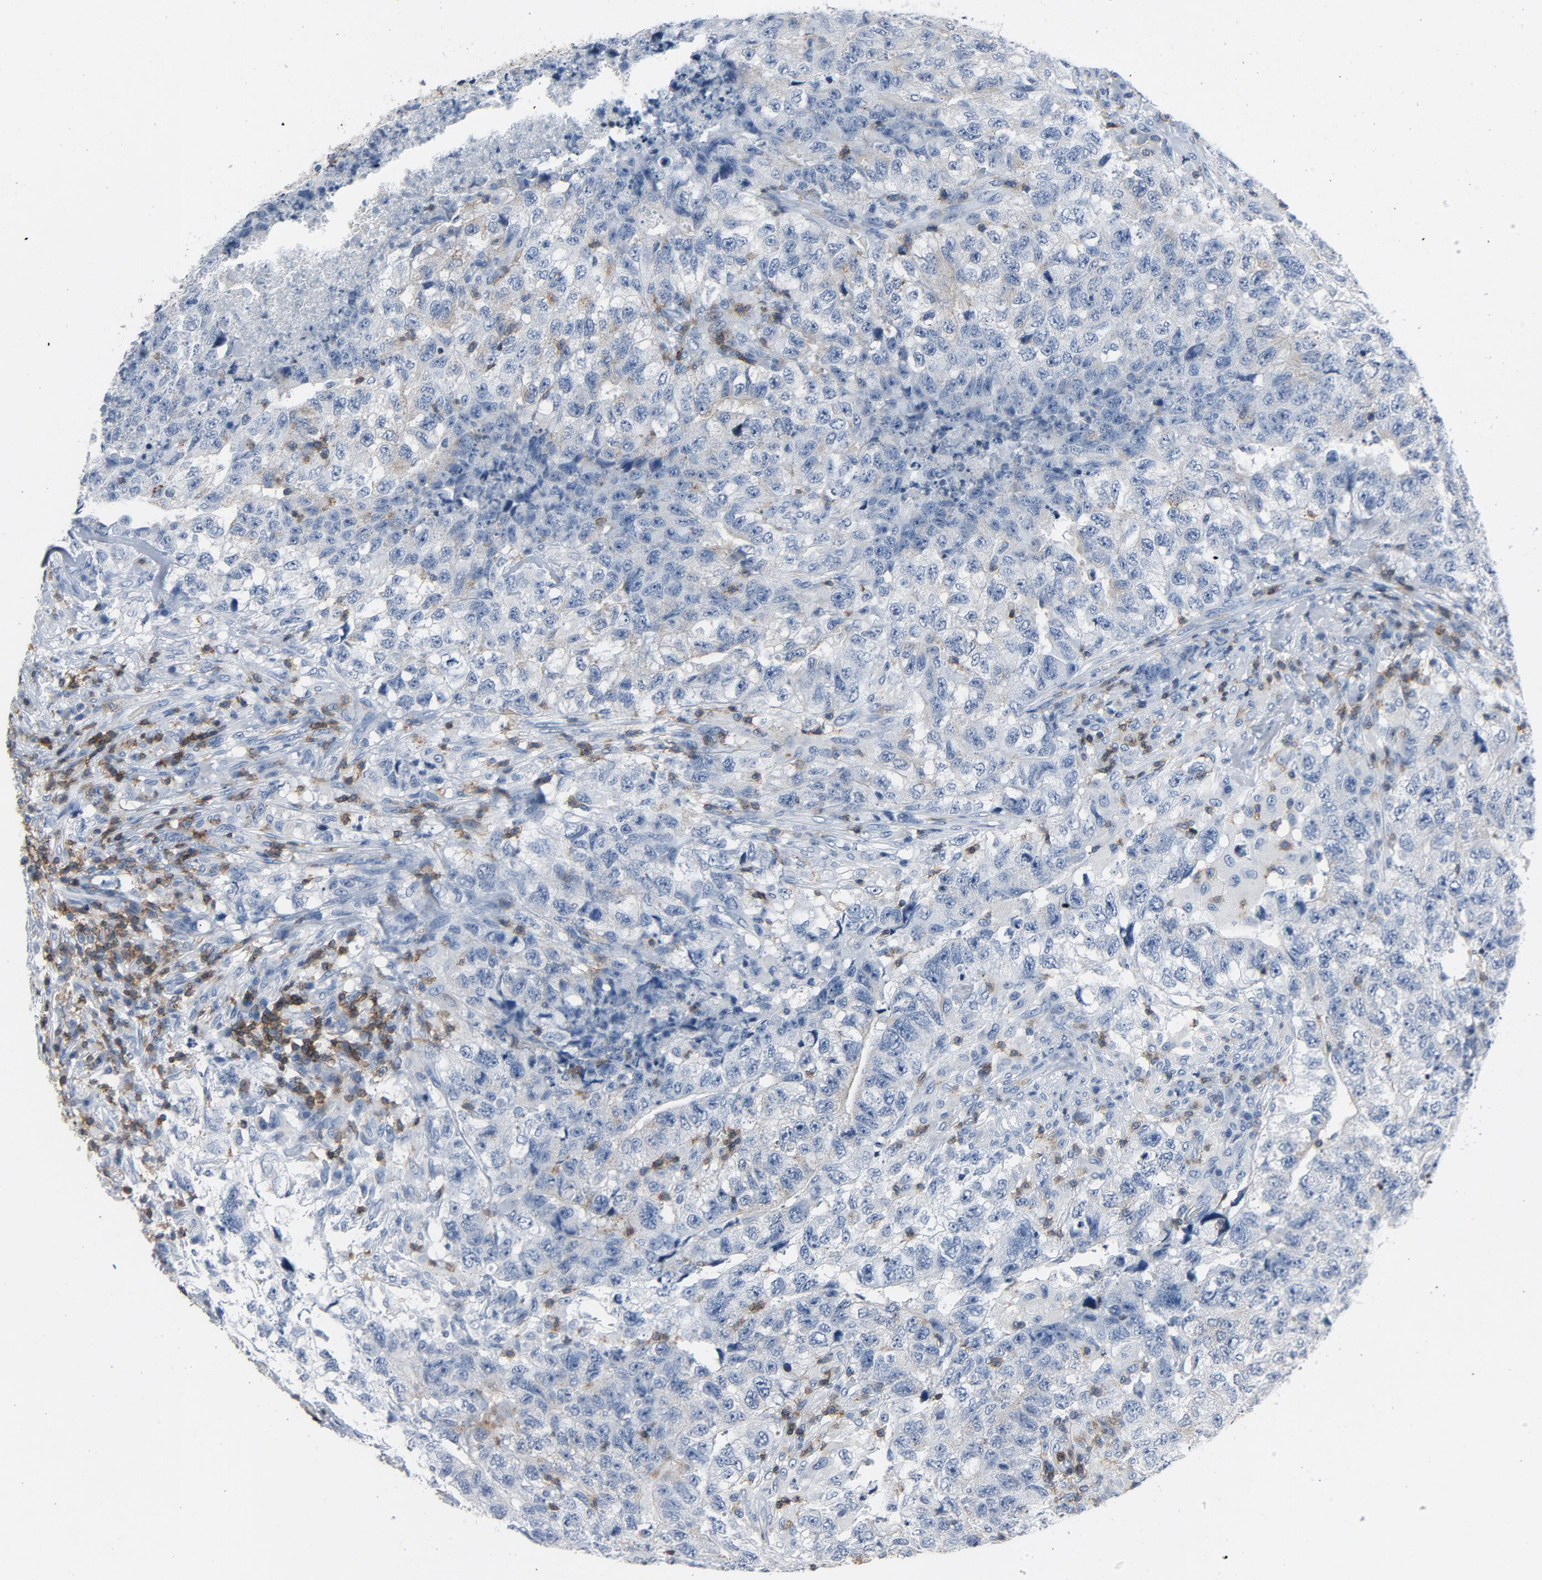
{"staining": {"intensity": "negative", "quantity": "none", "location": "none"}, "tissue": "testis cancer", "cell_type": "Tumor cells", "image_type": "cancer", "snomed": [{"axis": "morphology", "description": "Carcinoma, Embryonal, NOS"}, {"axis": "topography", "description": "Testis"}], "caption": "High magnification brightfield microscopy of testis embryonal carcinoma stained with DAB (brown) and counterstained with hematoxylin (blue): tumor cells show no significant expression. (DAB (3,3'-diaminobenzidine) immunohistochemistry (IHC), high magnification).", "gene": "LCK", "patient": {"sex": "male", "age": 21}}